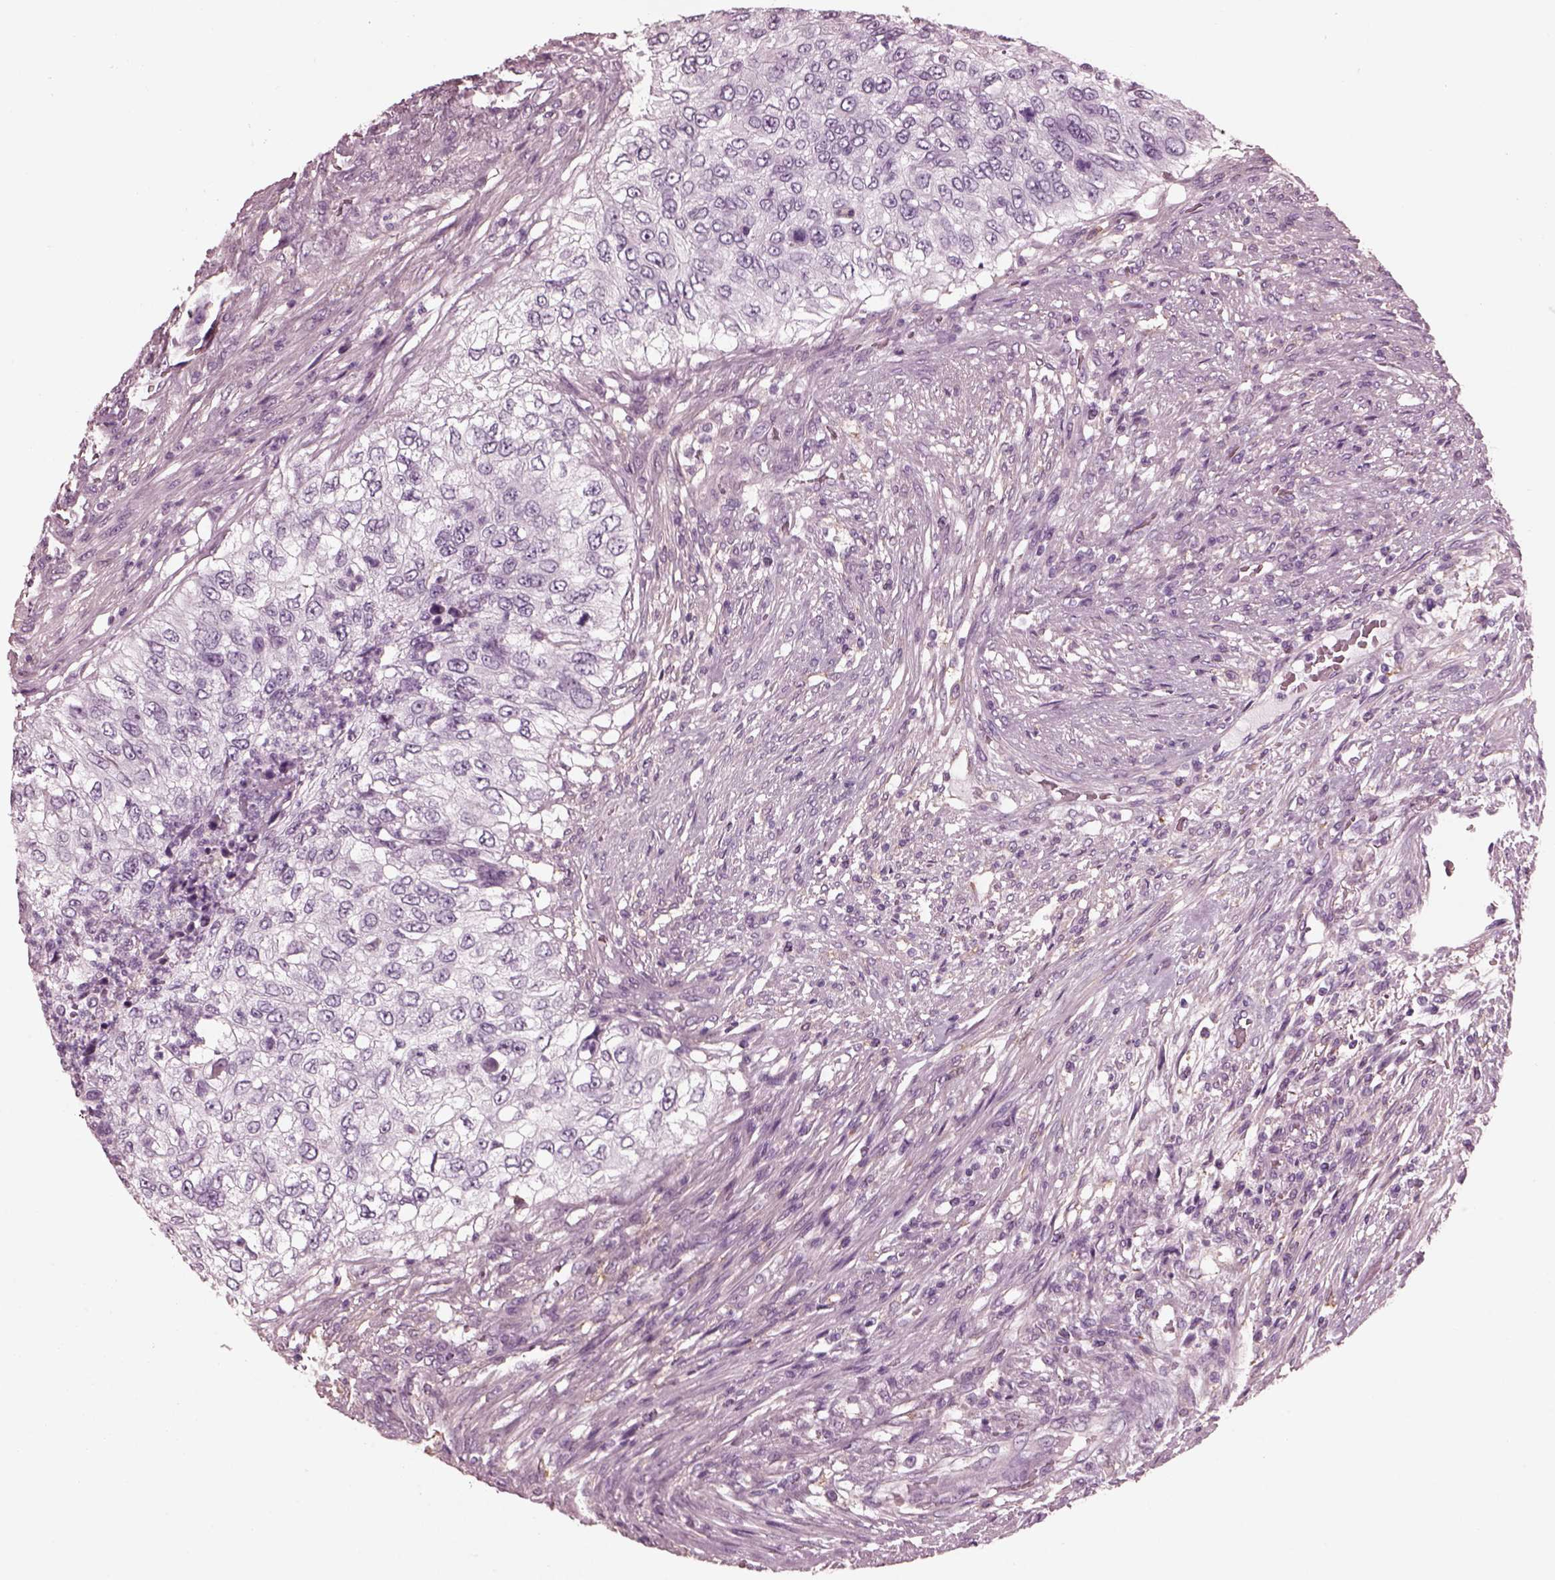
{"staining": {"intensity": "negative", "quantity": "none", "location": "none"}, "tissue": "urothelial cancer", "cell_type": "Tumor cells", "image_type": "cancer", "snomed": [{"axis": "morphology", "description": "Urothelial carcinoma, High grade"}, {"axis": "topography", "description": "Urinary bladder"}], "caption": "Protein analysis of urothelial cancer shows no significant positivity in tumor cells. The staining is performed using DAB (3,3'-diaminobenzidine) brown chromogen with nuclei counter-stained in using hematoxylin.", "gene": "CGA", "patient": {"sex": "female", "age": 60}}